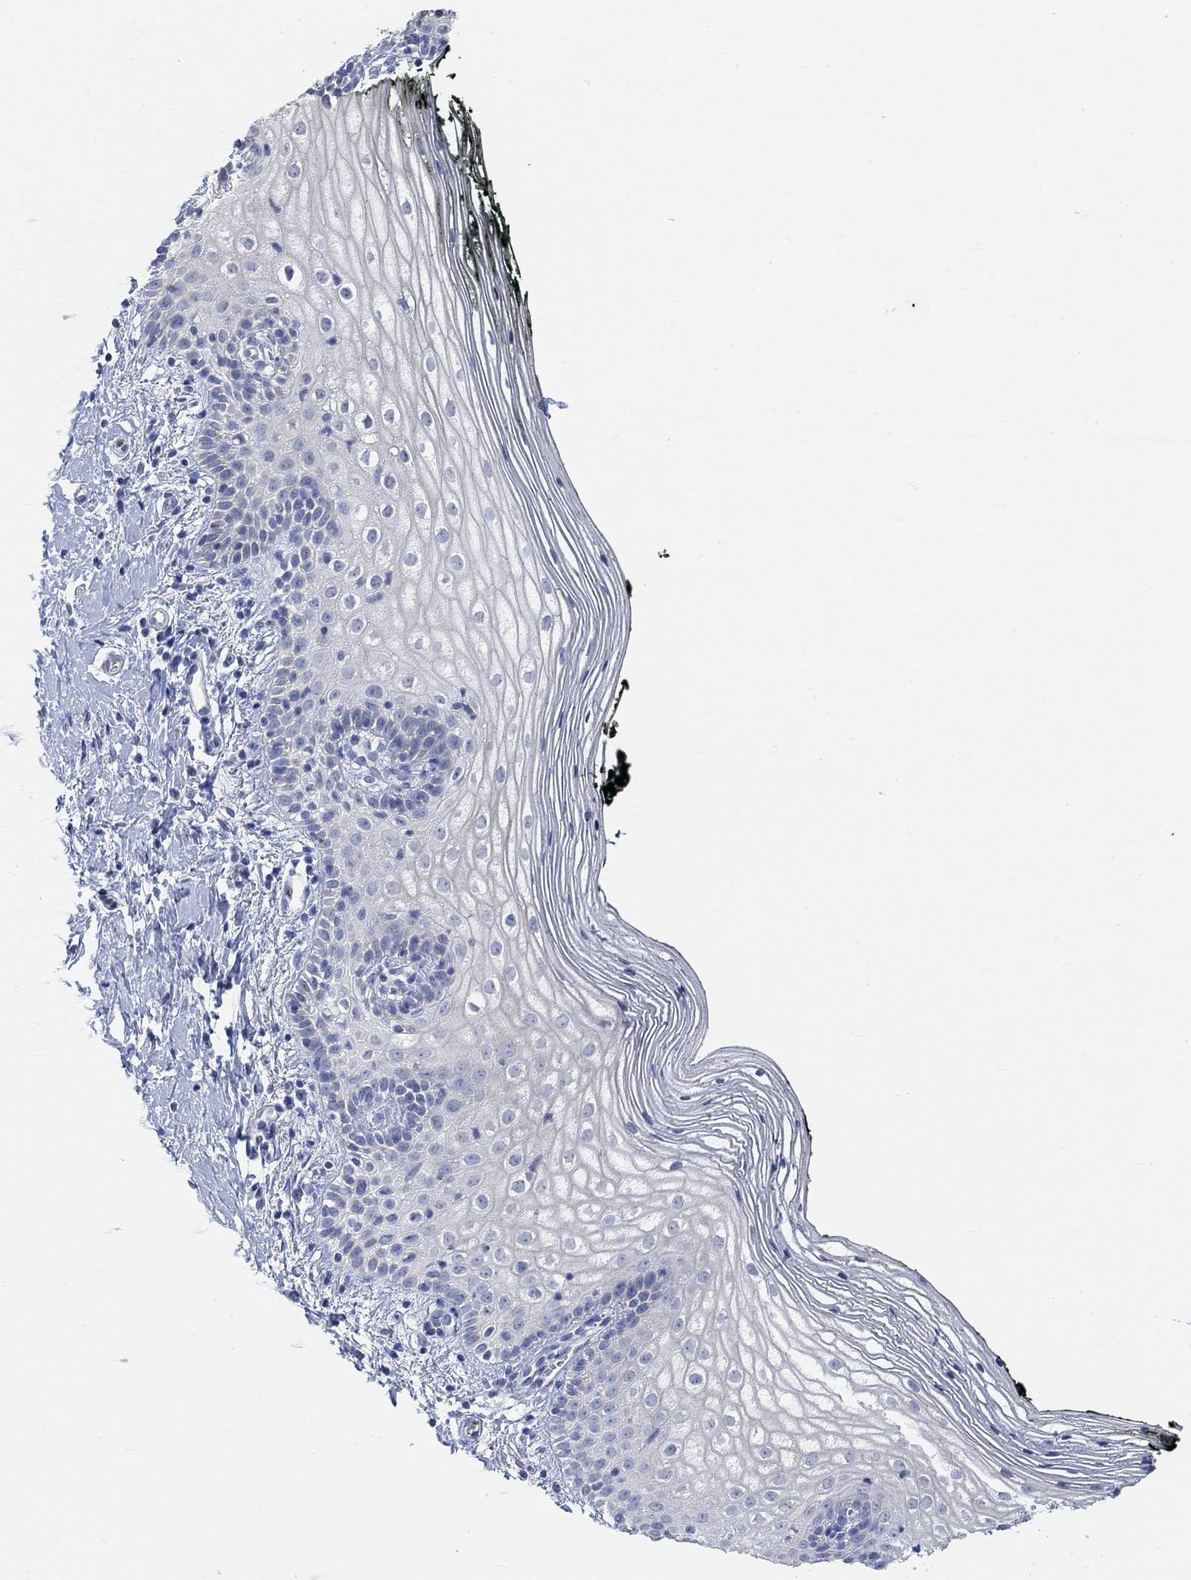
{"staining": {"intensity": "negative", "quantity": "none", "location": "none"}, "tissue": "vagina", "cell_type": "Squamous epithelial cells", "image_type": "normal", "snomed": [{"axis": "morphology", "description": "Normal tissue, NOS"}, {"axis": "topography", "description": "Vagina"}], "caption": "This is an immunohistochemistry (IHC) histopathology image of unremarkable vagina. There is no expression in squamous epithelial cells.", "gene": "NLRP14", "patient": {"sex": "female", "age": 47}}